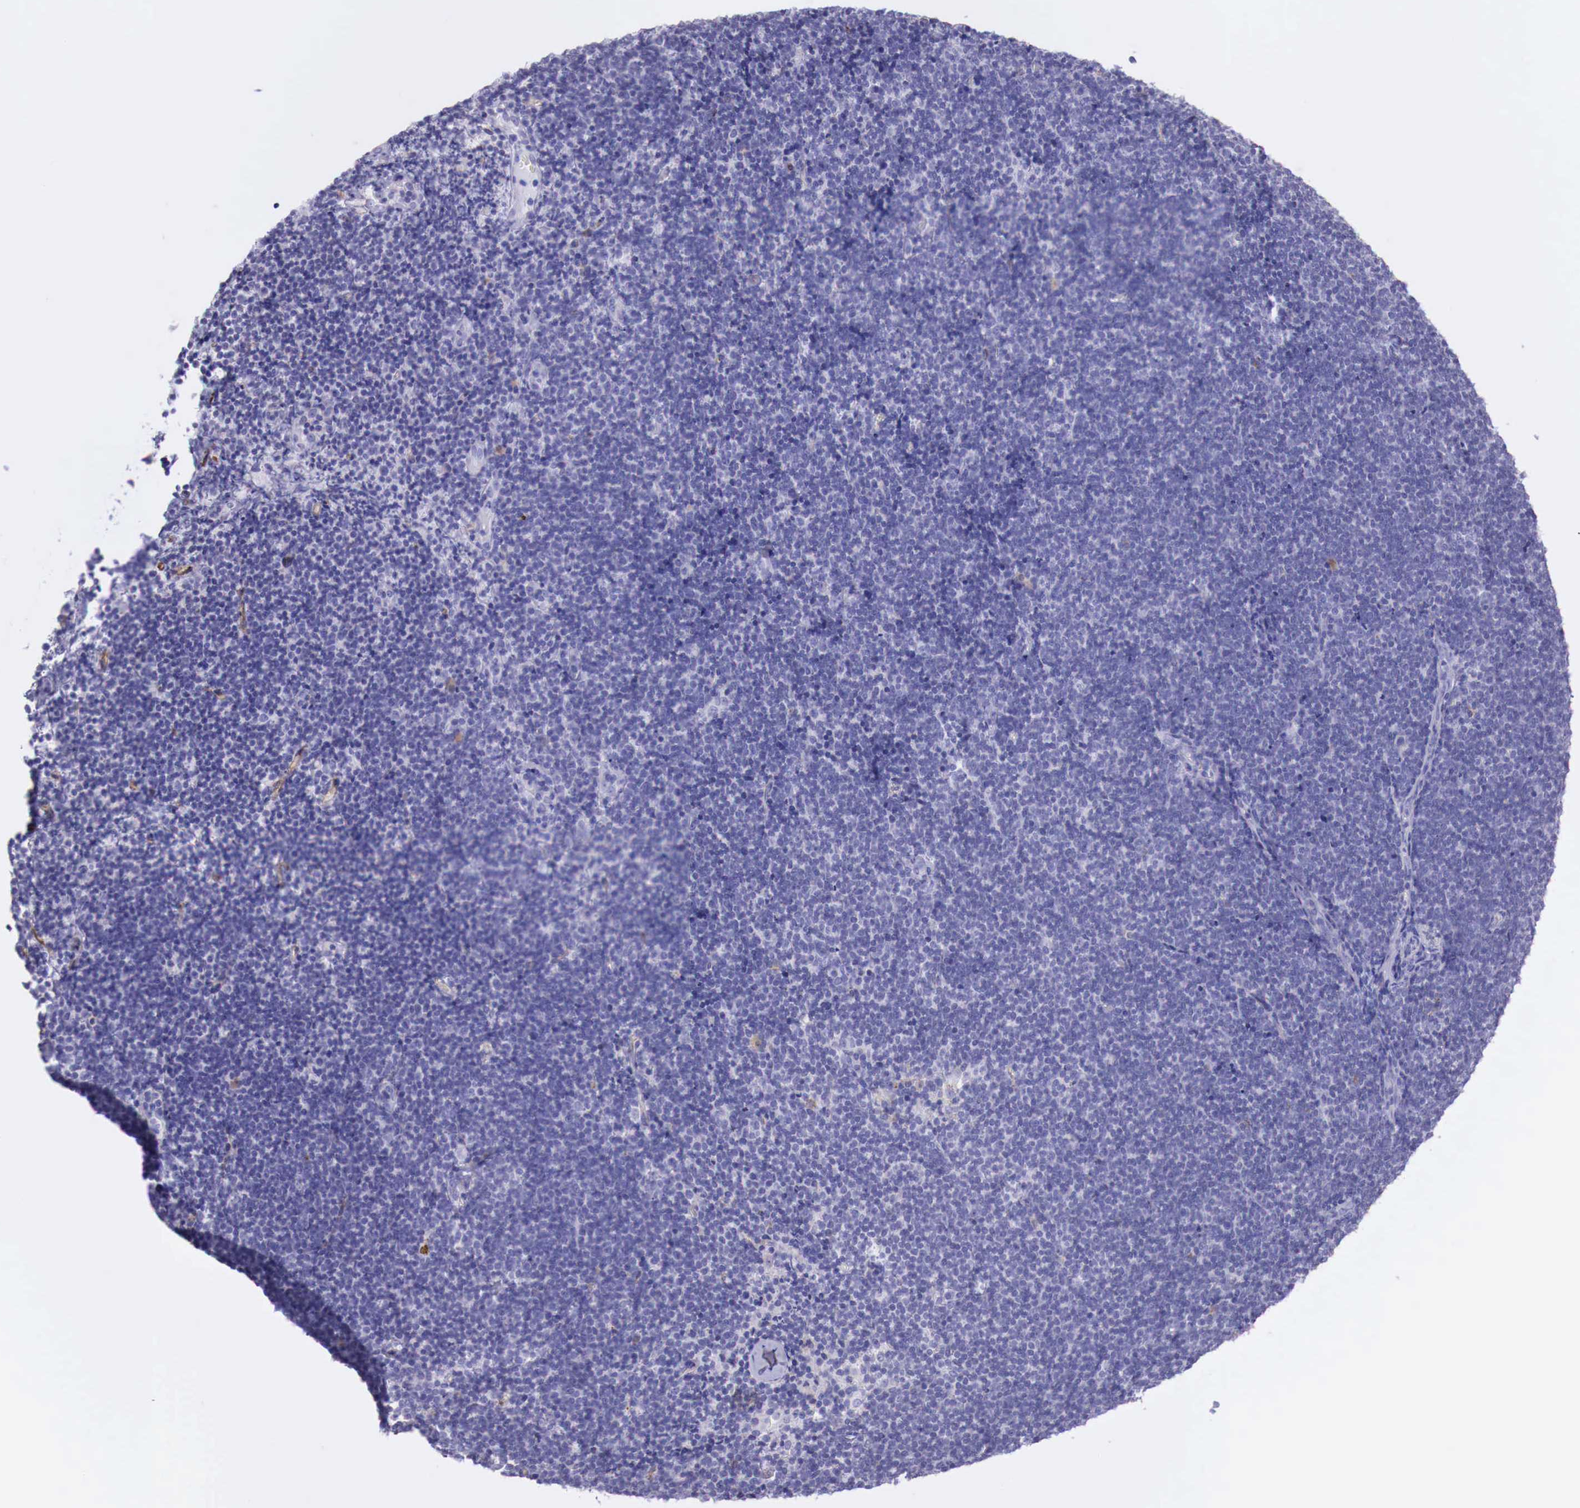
{"staining": {"intensity": "negative", "quantity": "none", "location": "none"}, "tissue": "lymphoma", "cell_type": "Tumor cells", "image_type": "cancer", "snomed": [{"axis": "morphology", "description": "Malignant lymphoma, non-Hodgkin's type, Low grade"}, {"axis": "topography", "description": "Lymph node"}], "caption": "This image is of lymphoma stained with immunohistochemistry to label a protein in brown with the nuclei are counter-stained blue. There is no staining in tumor cells.", "gene": "MSR1", "patient": {"sex": "female", "age": 51}}